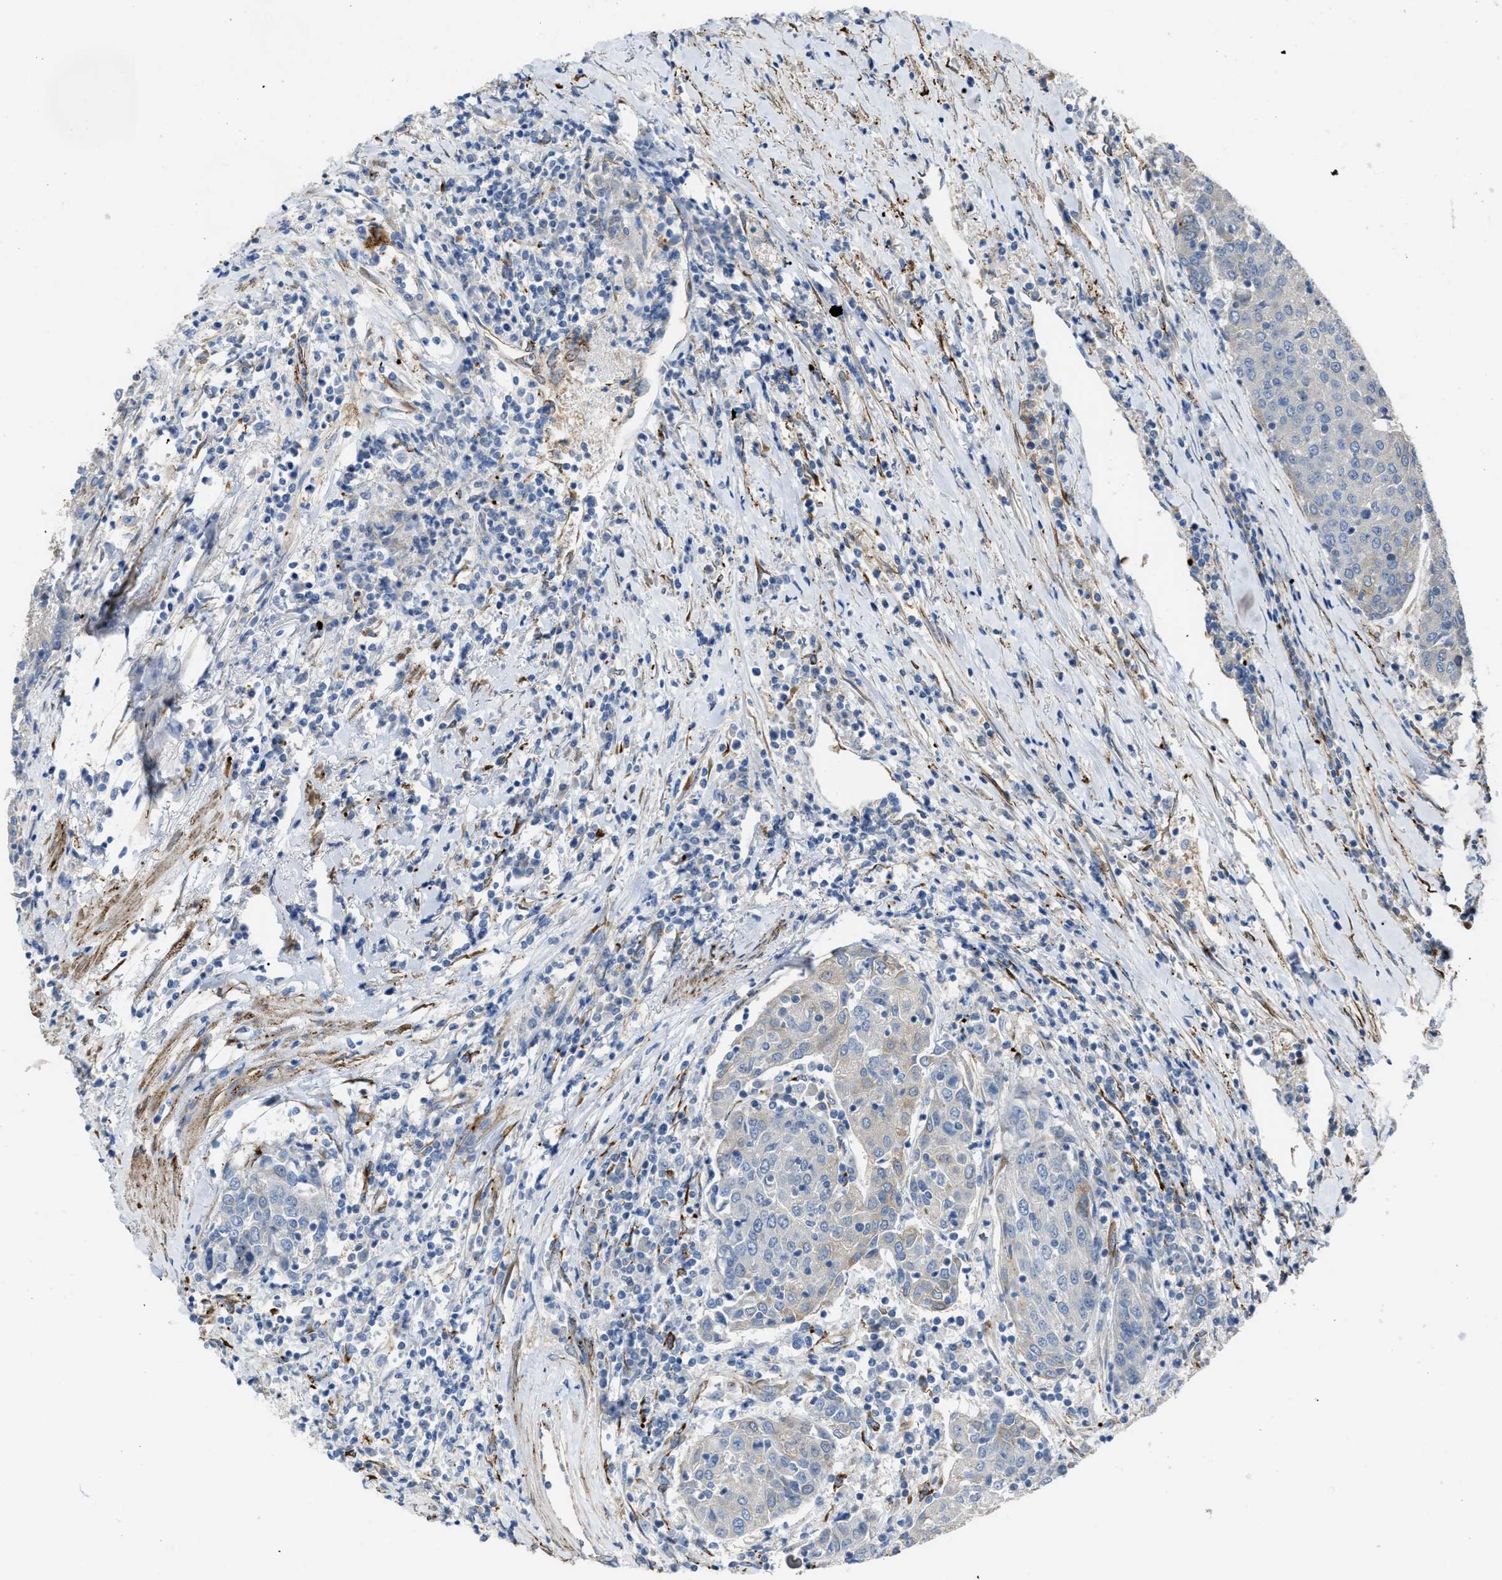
{"staining": {"intensity": "weak", "quantity": "<25%", "location": "cytoplasmic/membranous"}, "tissue": "urothelial cancer", "cell_type": "Tumor cells", "image_type": "cancer", "snomed": [{"axis": "morphology", "description": "Urothelial carcinoma, High grade"}, {"axis": "topography", "description": "Urinary bladder"}], "caption": "The immunohistochemistry photomicrograph has no significant expression in tumor cells of urothelial cancer tissue.", "gene": "SELENOM", "patient": {"sex": "female", "age": 85}}